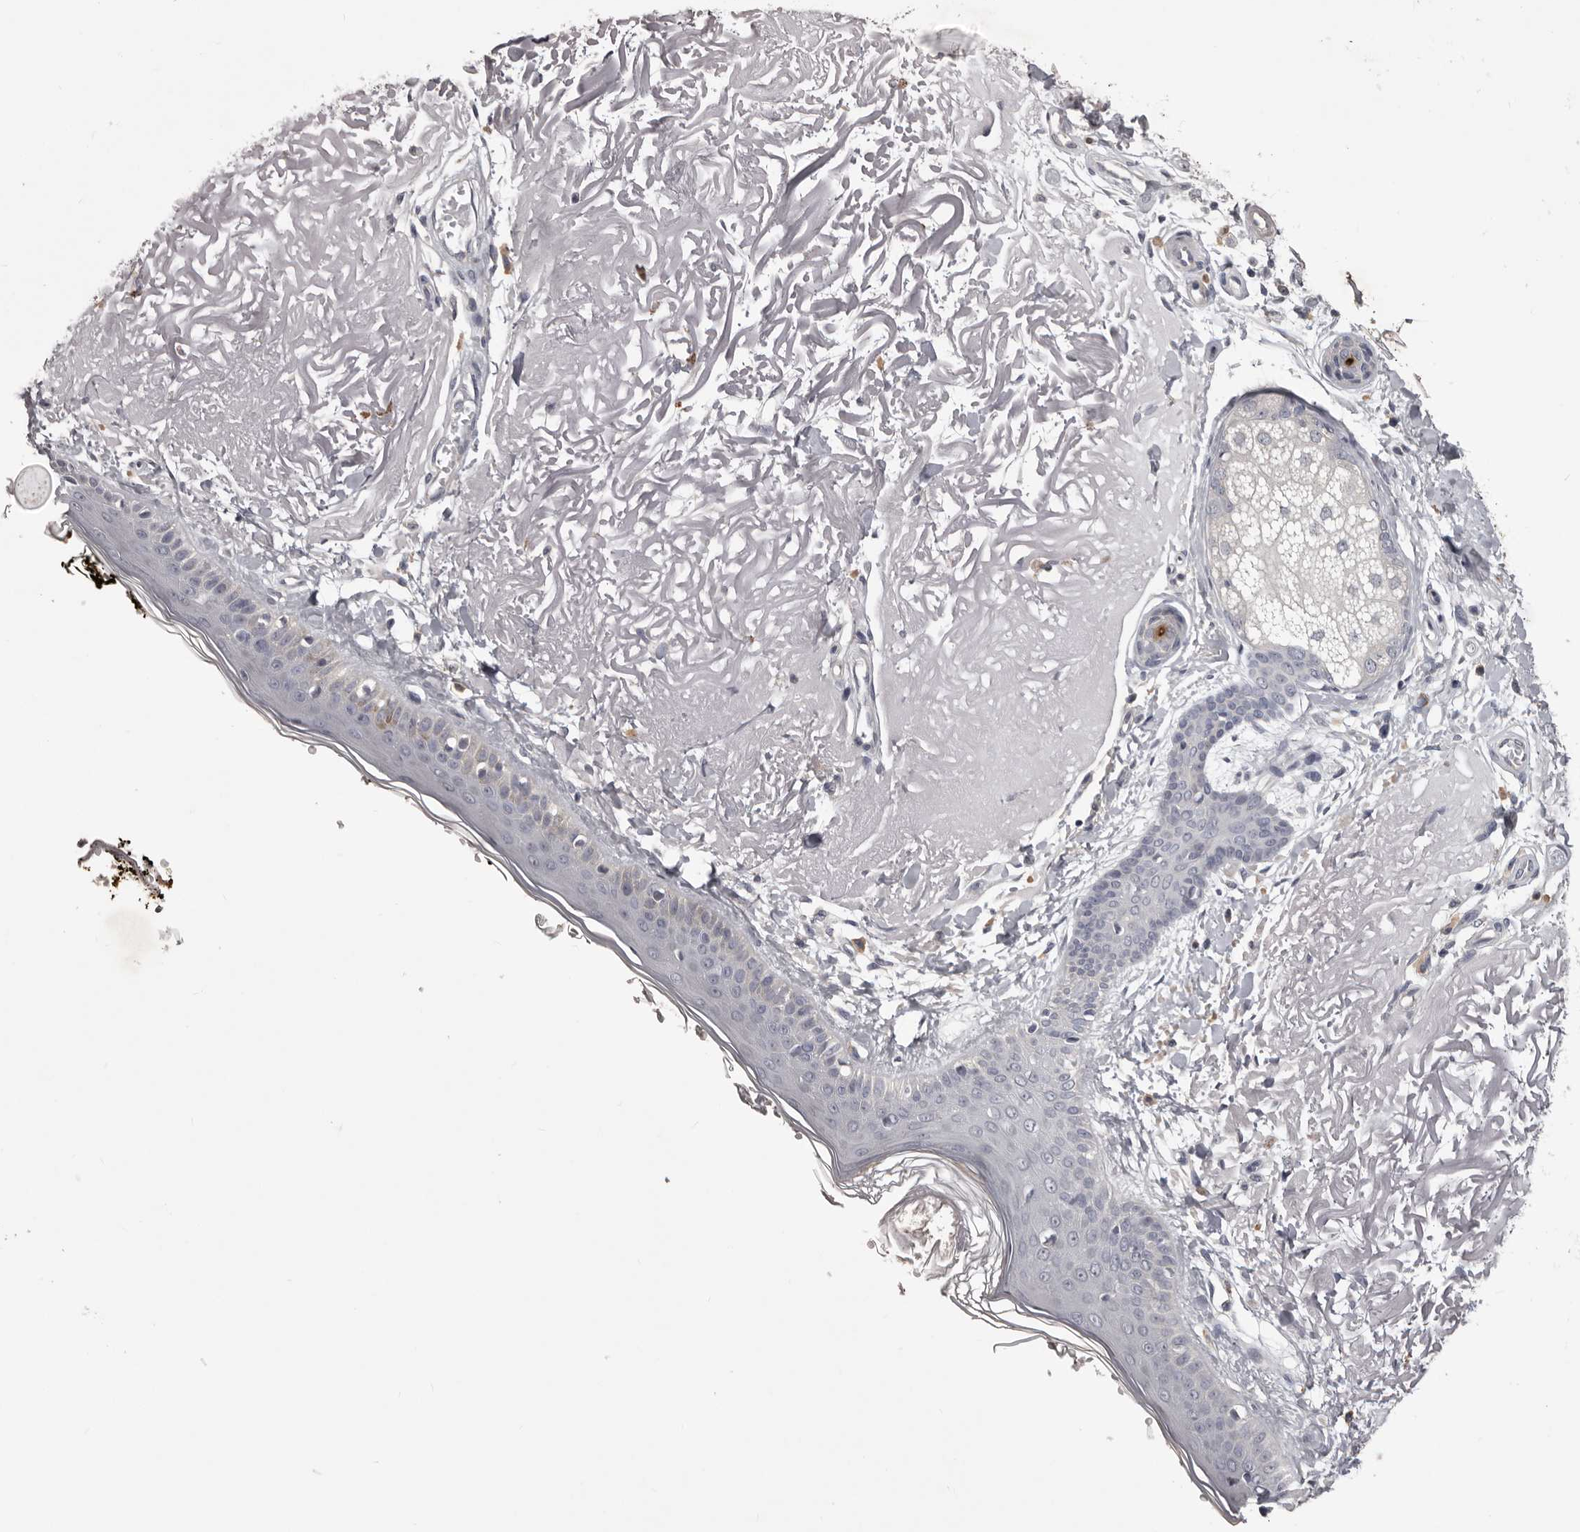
{"staining": {"intensity": "negative", "quantity": "none", "location": "none"}, "tissue": "skin", "cell_type": "Fibroblasts", "image_type": "normal", "snomed": [{"axis": "morphology", "description": "Normal tissue, NOS"}, {"axis": "topography", "description": "Skin"}, {"axis": "topography", "description": "Skeletal muscle"}], "caption": "Fibroblasts are negative for brown protein staining in benign skin. Brightfield microscopy of immunohistochemistry (IHC) stained with DAB (brown) and hematoxylin (blue), captured at high magnification.", "gene": "LPAR6", "patient": {"sex": "male", "age": 83}}